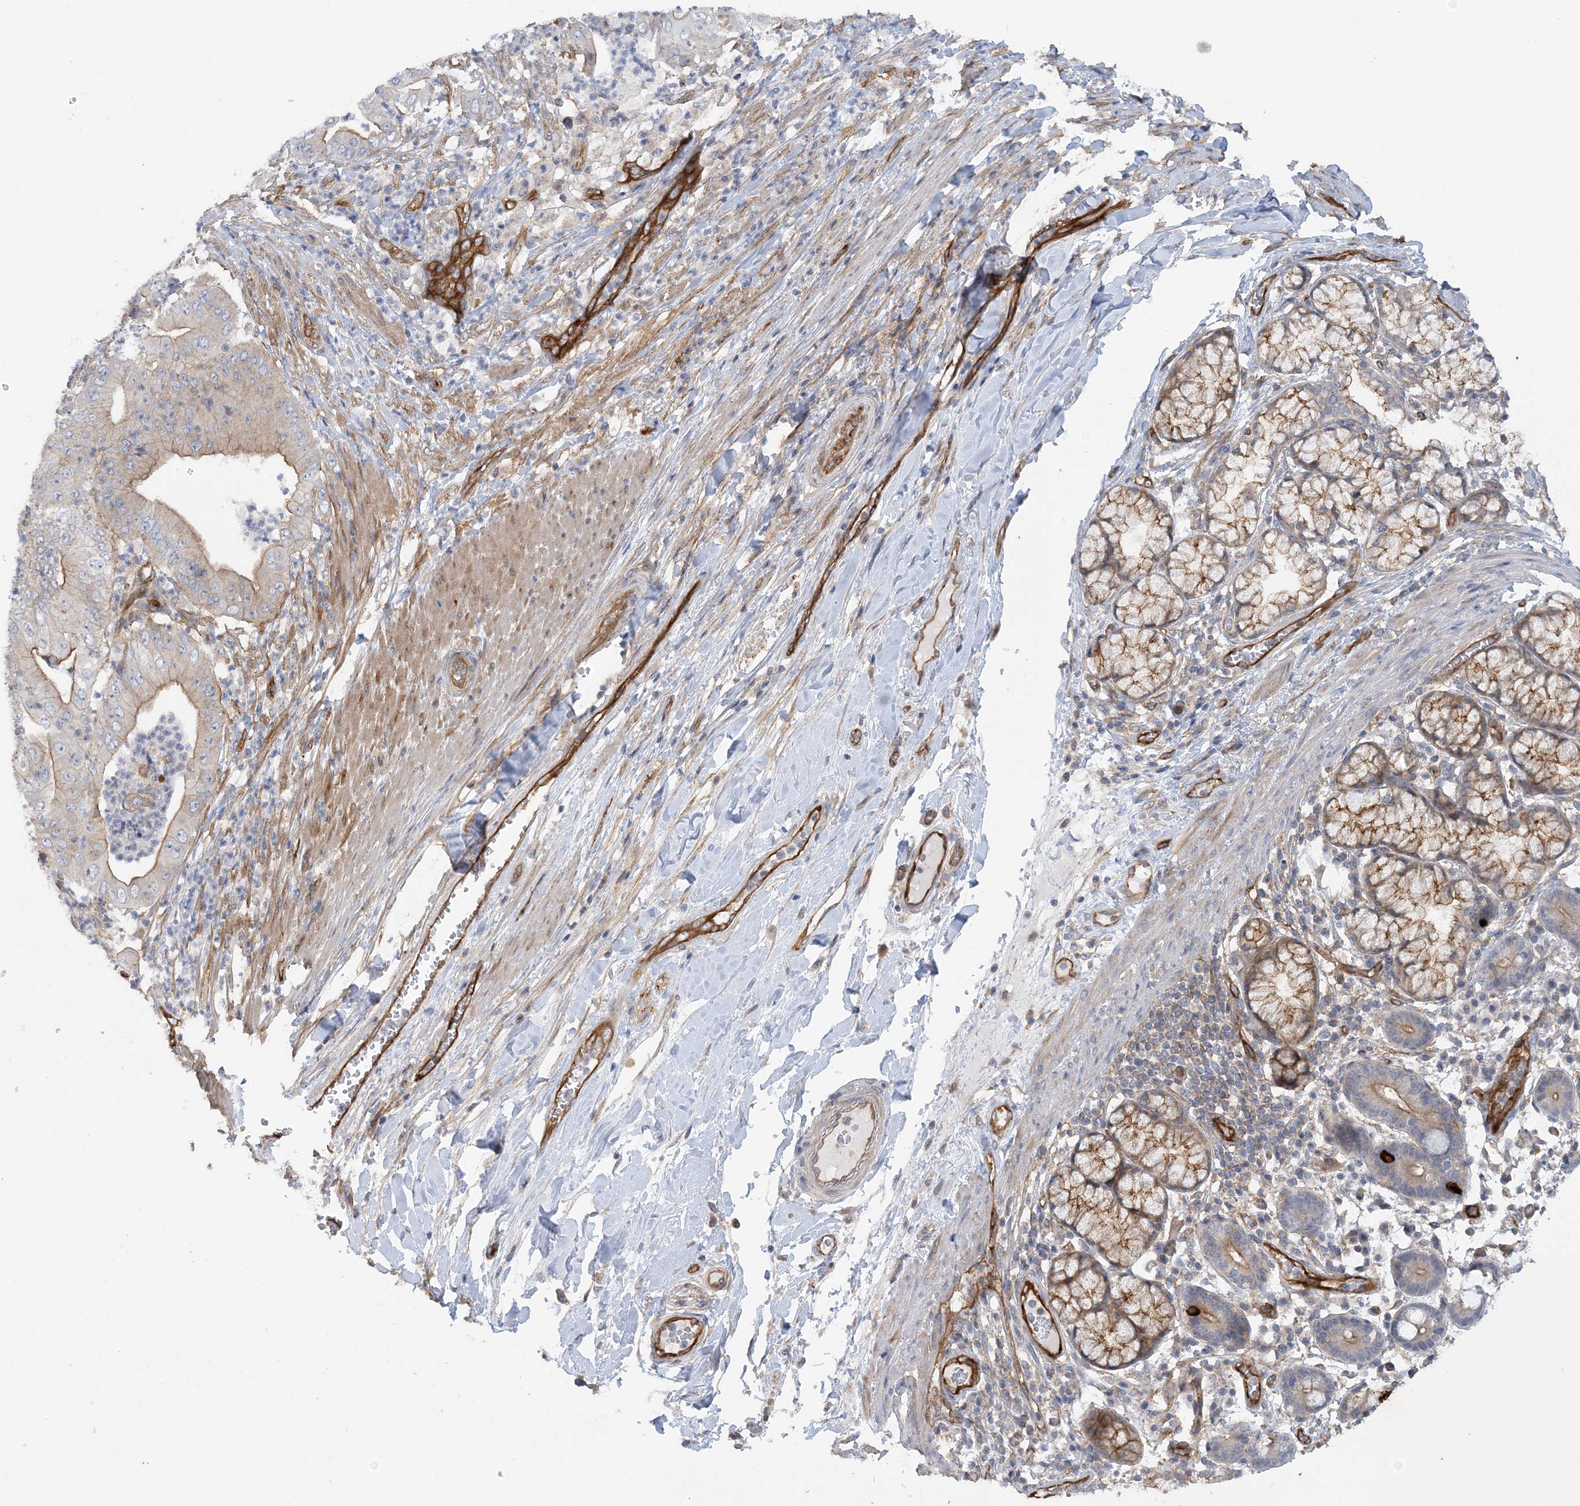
{"staining": {"intensity": "weak", "quantity": "<25%", "location": "cytoplasmic/membranous"}, "tissue": "pancreatic cancer", "cell_type": "Tumor cells", "image_type": "cancer", "snomed": [{"axis": "morphology", "description": "Adenocarcinoma, NOS"}, {"axis": "topography", "description": "Pancreas"}], "caption": "A photomicrograph of human adenocarcinoma (pancreatic) is negative for staining in tumor cells.", "gene": "RAI14", "patient": {"sex": "female", "age": 77}}